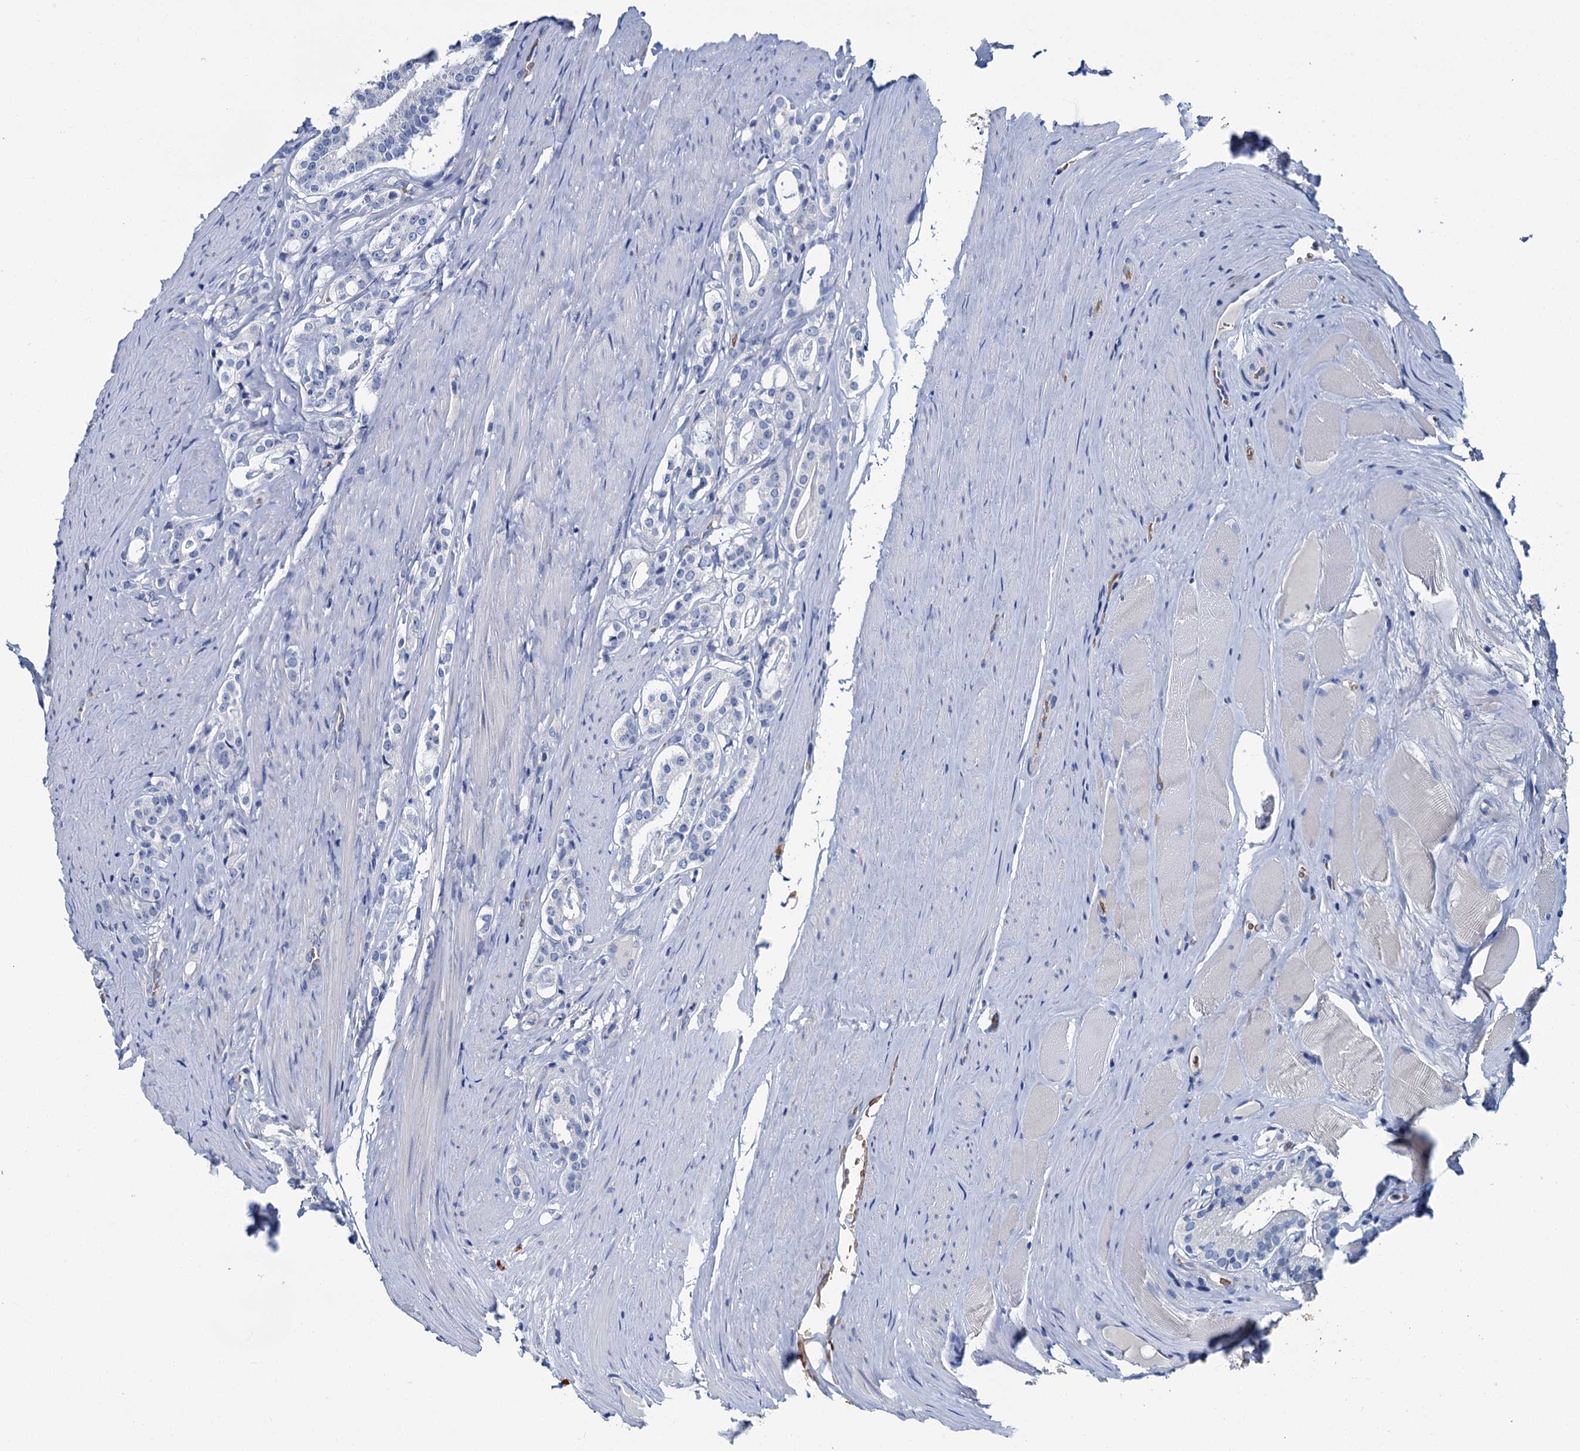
{"staining": {"intensity": "negative", "quantity": "none", "location": "none"}, "tissue": "prostate cancer", "cell_type": "Tumor cells", "image_type": "cancer", "snomed": [{"axis": "morphology", "description": "Adenocarcinoma, High grade"}, {"axis": "topography", "description": "Prostate"}], "caption": "A histopathology image of human prostate cancer (high-grade adenocarcinoma) is negative for staining in tumor cells.", "gene": "ATG2A", "patient": {"sex": "male", "age": 63}}